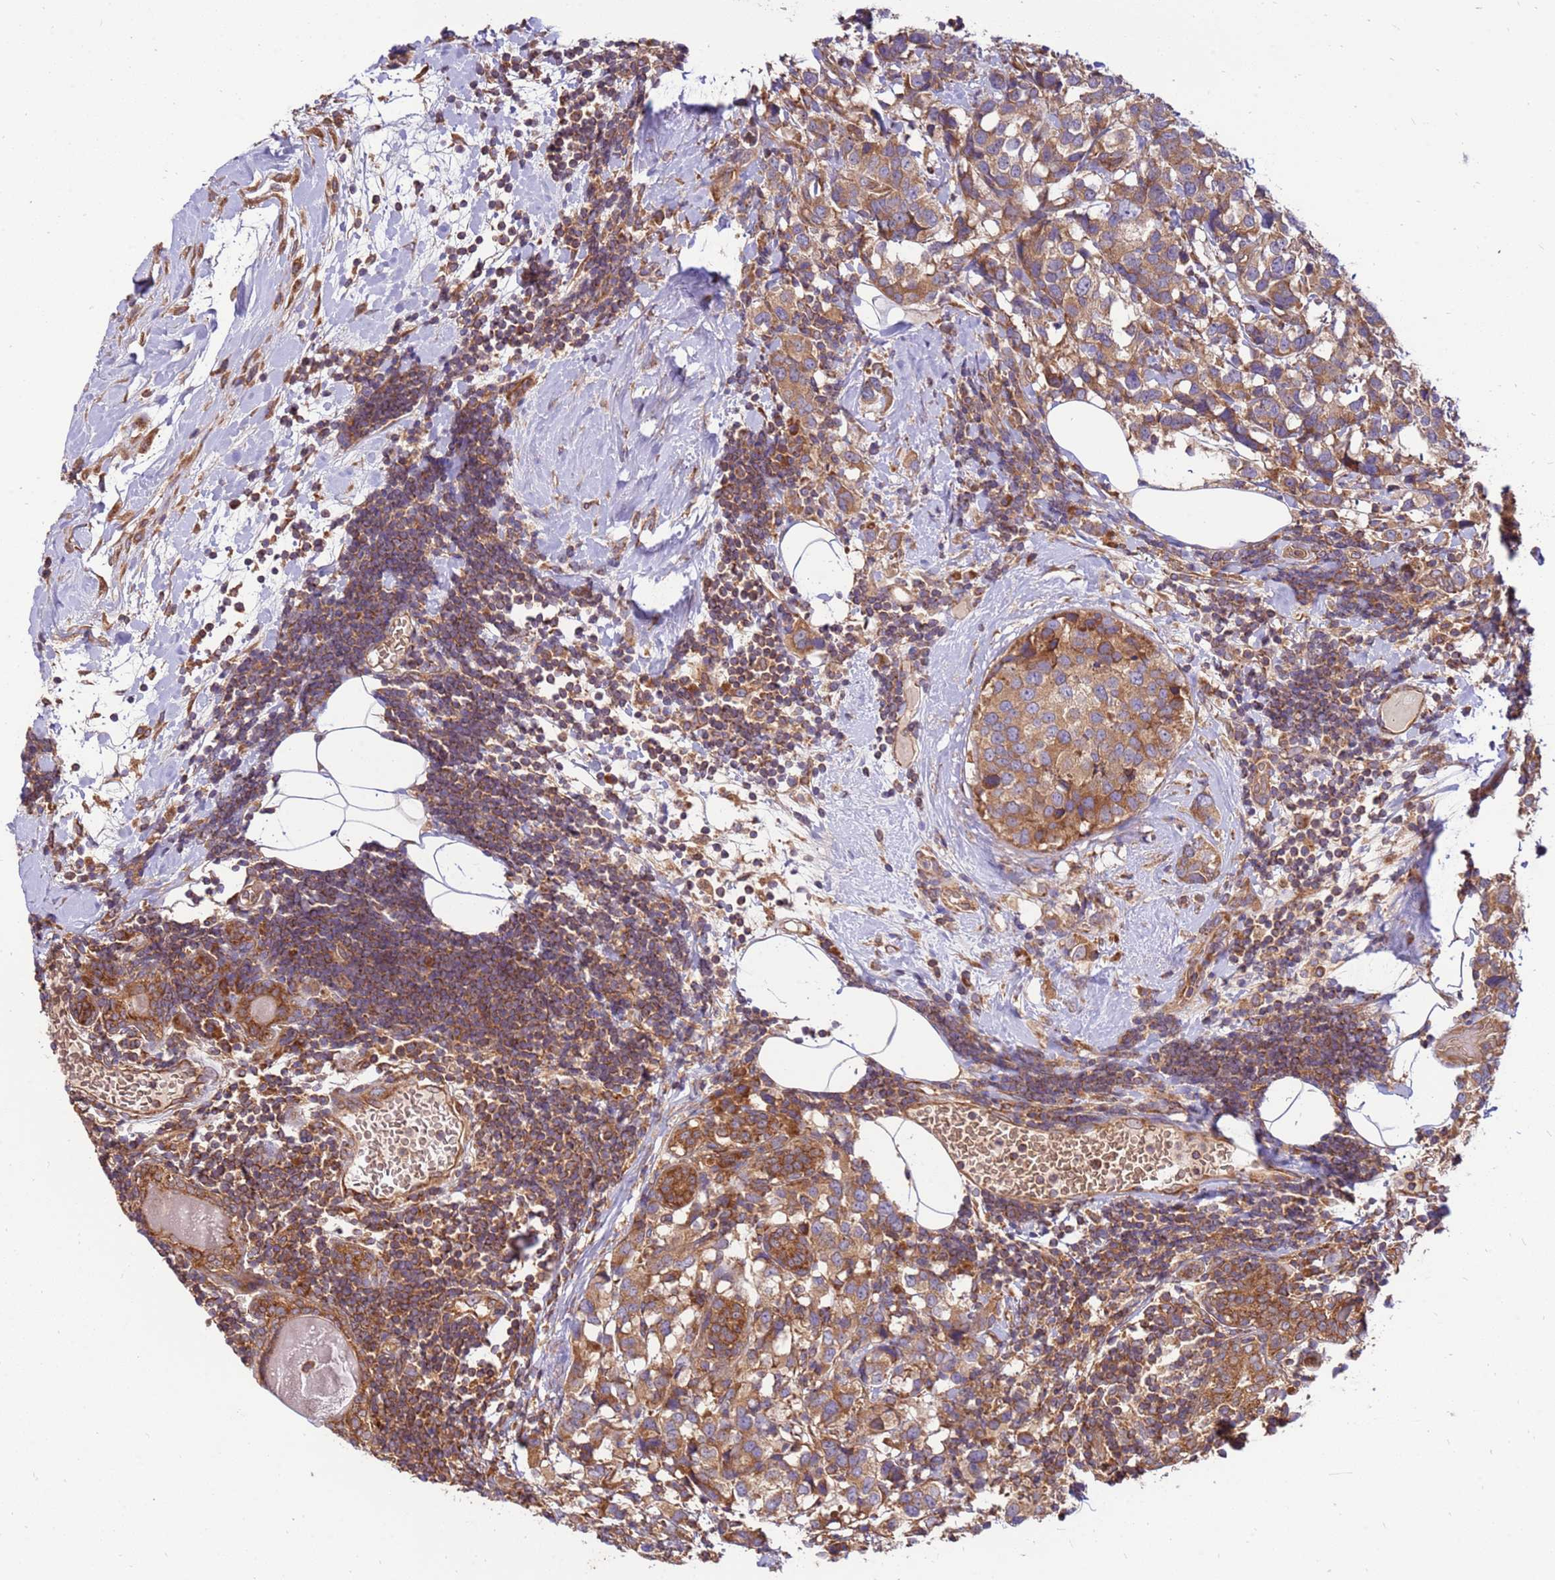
{"staining": {"intensity": "moderate", "quantity": ">75%", "location": "cytoplasmic/membranous"}, "tissue": "breast cancer", "cell_type": "Tumor cells", "image_type": "cancer", "snomed": [{"axis": "morphology", "description": "Lobular carcinoma"}, {"axis": "topography", "description": "Breast"}], "caption": "A photomicrograph showing moderate cytoplasmic/membranous staining in approximately >75% of tumor cells in breast cancer (lobular carcinoma), as visualized by brown immunohistochemical staining.", "gene": "SLC44A5", "patient": {"sex": "female", "age": 59}}